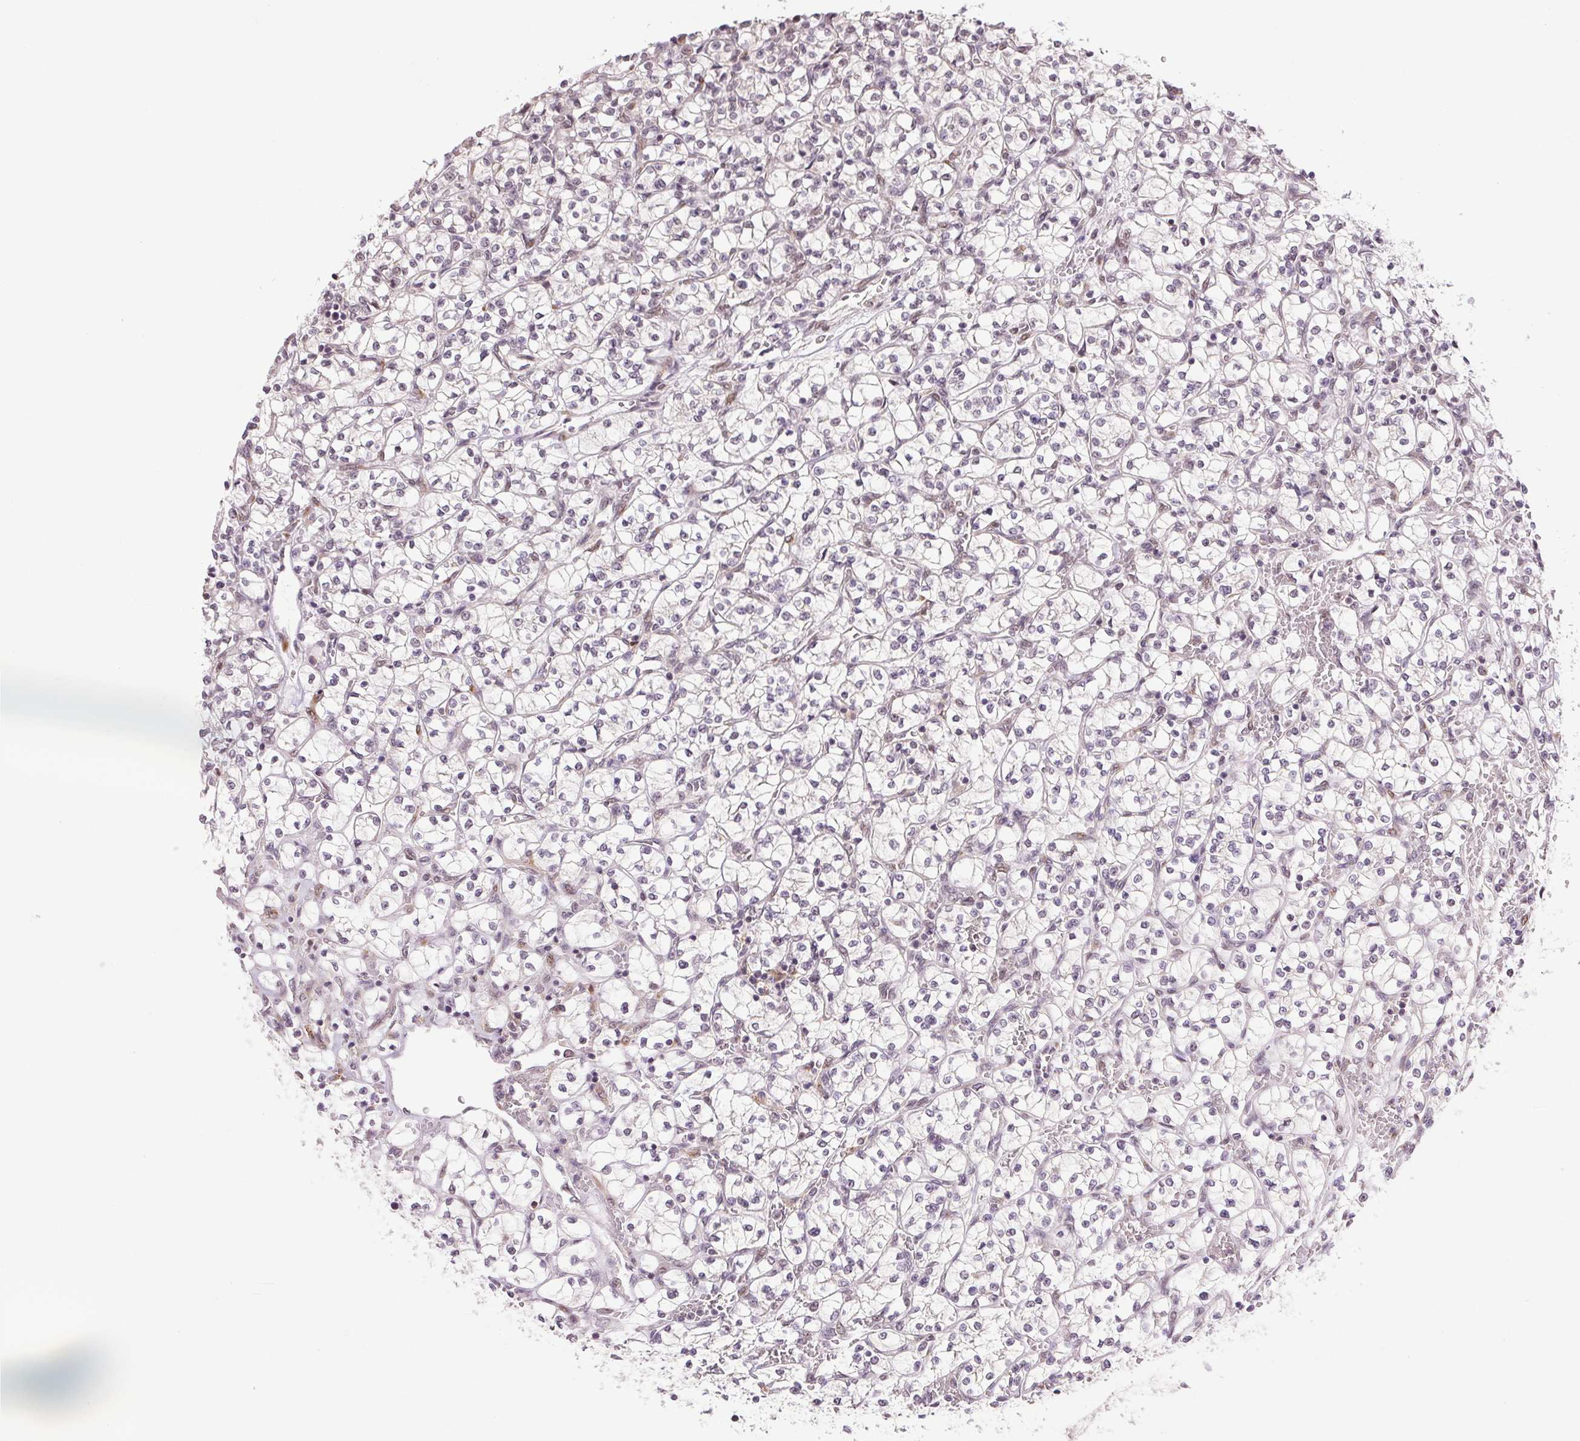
{"staining": {"intensity": "negative", "quantity": "none", "location": "none"}, "tissue": "renal cancer", "cell_type": "Tumor cells", "image_type": "cancer", "snomed": [{"axis": "morphology", "description": "Adenocarcinoma, NOS"}, {"axis": "topography", "description": "Kidney"}], "caption": "Immunohistochemistry (IHC) image of neoplastic tissue: renal adenocarcinoma stained with DAB shows no significant protein staining in tumor cells.", "gene": "GRHL3", "patient": {"sex": "female", "age": 64}}